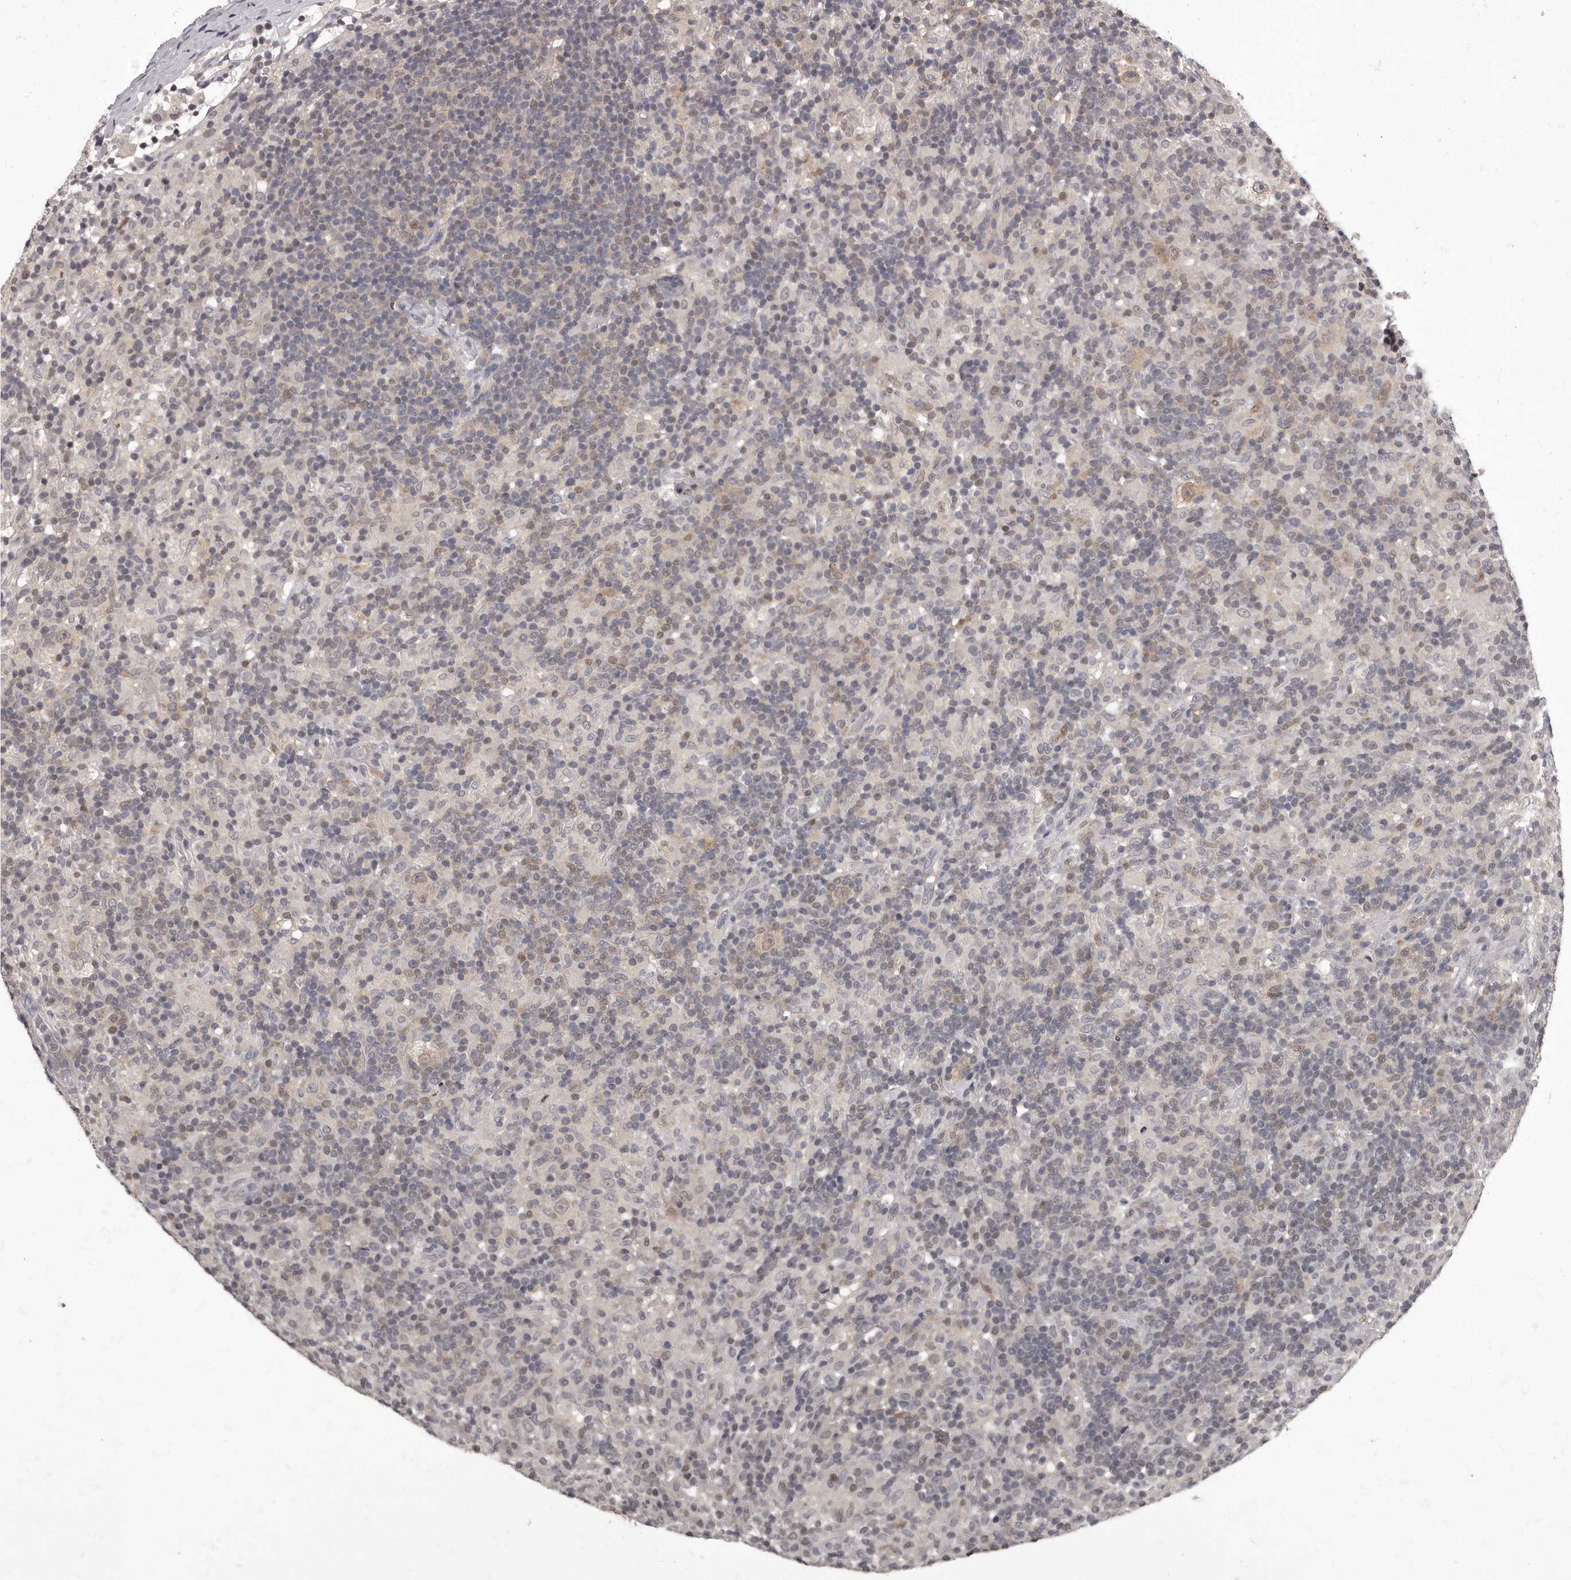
{"staining": {"intensity": "weak", "quantity": ">75%", "location": "cytoplasmic/membranous,nuclear"}, "tissue": "lymphoma", "cell_type": "Tumor cells", "image_type": "cancer", "snomed": [{"axis": "morphology", "description": "Hodgkin's disease, NOS"}, {"axis": "topography", "description": "Lymph node"}], "caption": "Hodgkin's disease was stained to show a protein in brown. There is low levels of weak cytoplasmic/membranous and nuclear positivity in approximately >75% of tumor cells. (DAB (3,3'-diaminobenzidine) IHC with brightfield microscopy, high magnification).", "gene": "C1orf50", "patient": {"sex": "male", "age": 70}}